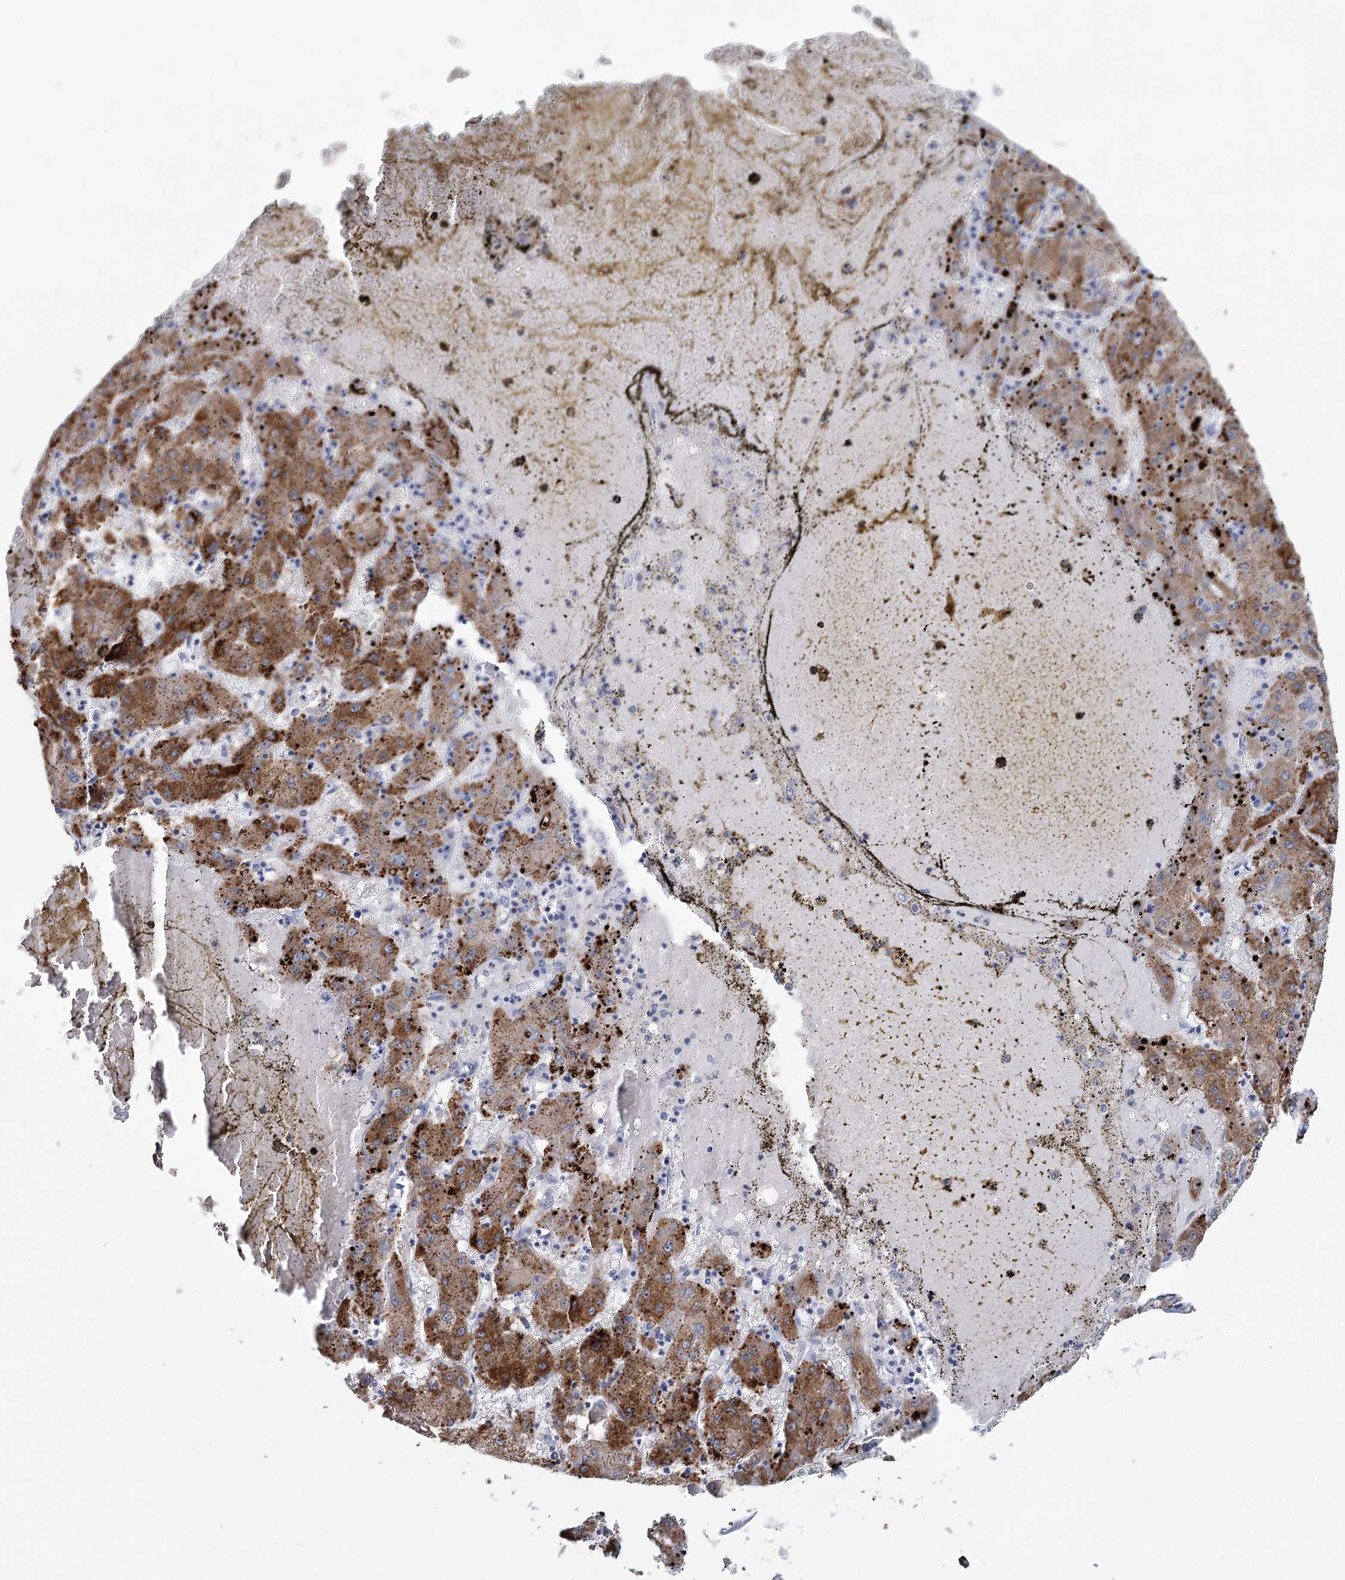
{"staining": {"intensity": "moderate", "quantity": ">75%", "location": "cytoplasmic/membranous"}, "tissue": "liver cancer", "cell_type": "Tumor cells", "image_type": "cancer", "snomed": [{"axis": "morphology", "description": "Carcinoma, Hepatocellular, NOS"}, {"axis": "topography", "description": "Liver"}], "caption": "A high-resolution histopathology image shows IHC staining of liver hepatocellular carcinoma, which exhibits moderate cytoplasmic/membranous expression in approximately >75% of tumor cells.", "gene": "METTL7B", "patient": {"sex": "male", "age": 72}}